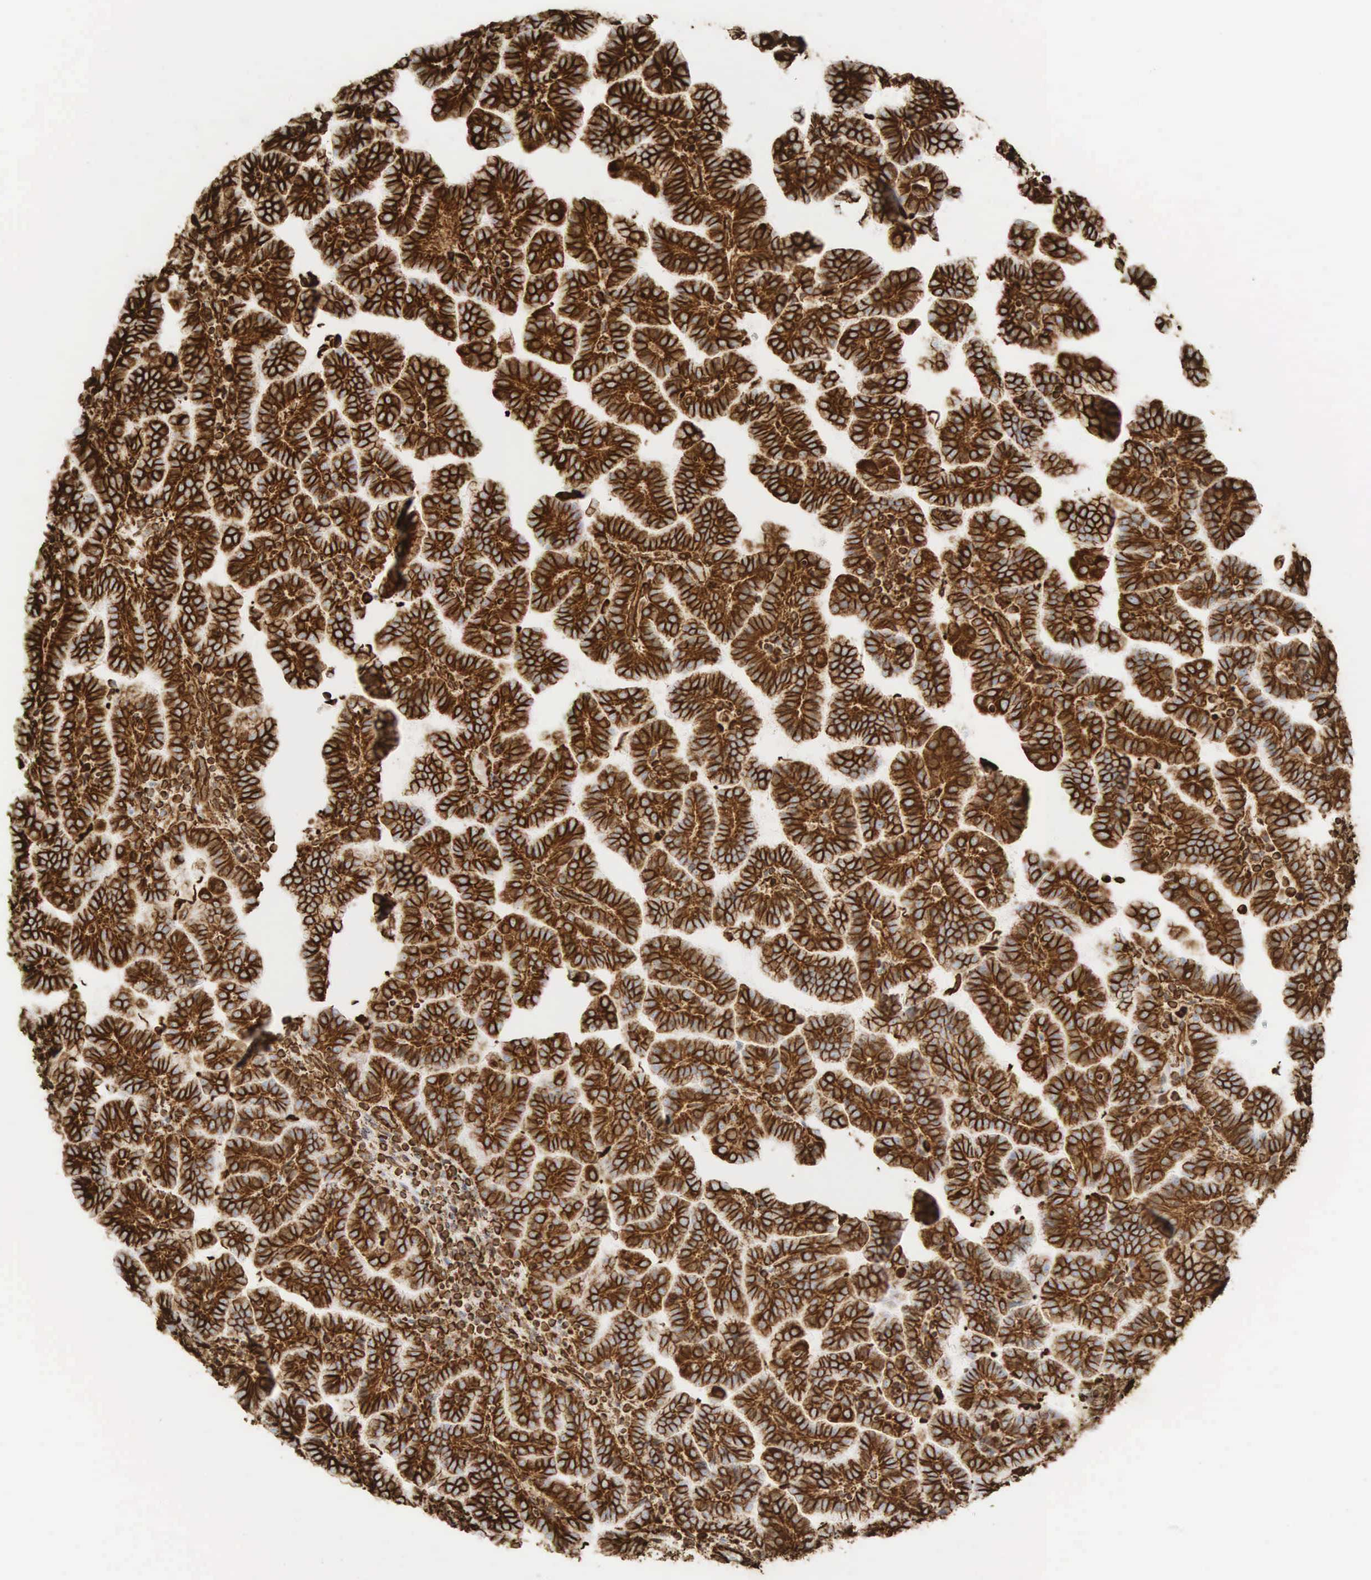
{"staining": {"intensity": "strong", "quantity": ">75%", "location": "cytoplasmic/membranous"}, "tissue": "renal cancer", "cell_type": "Tumor cells", "image_type": "cancer", "snomed": [{"axis": "morphology", "description": "Adenocarcinoma, NOS"}, {"axis": "topography", "description": "Kidney"}], "caption": "This micrograph reveals immunohistochemistry staining of renal cancer, with high strong cytoplasmic/membranous staining in approximately >75% of tumor cells.", "gene": "VIM", "patient": {"sex": "male", "age": 61}}